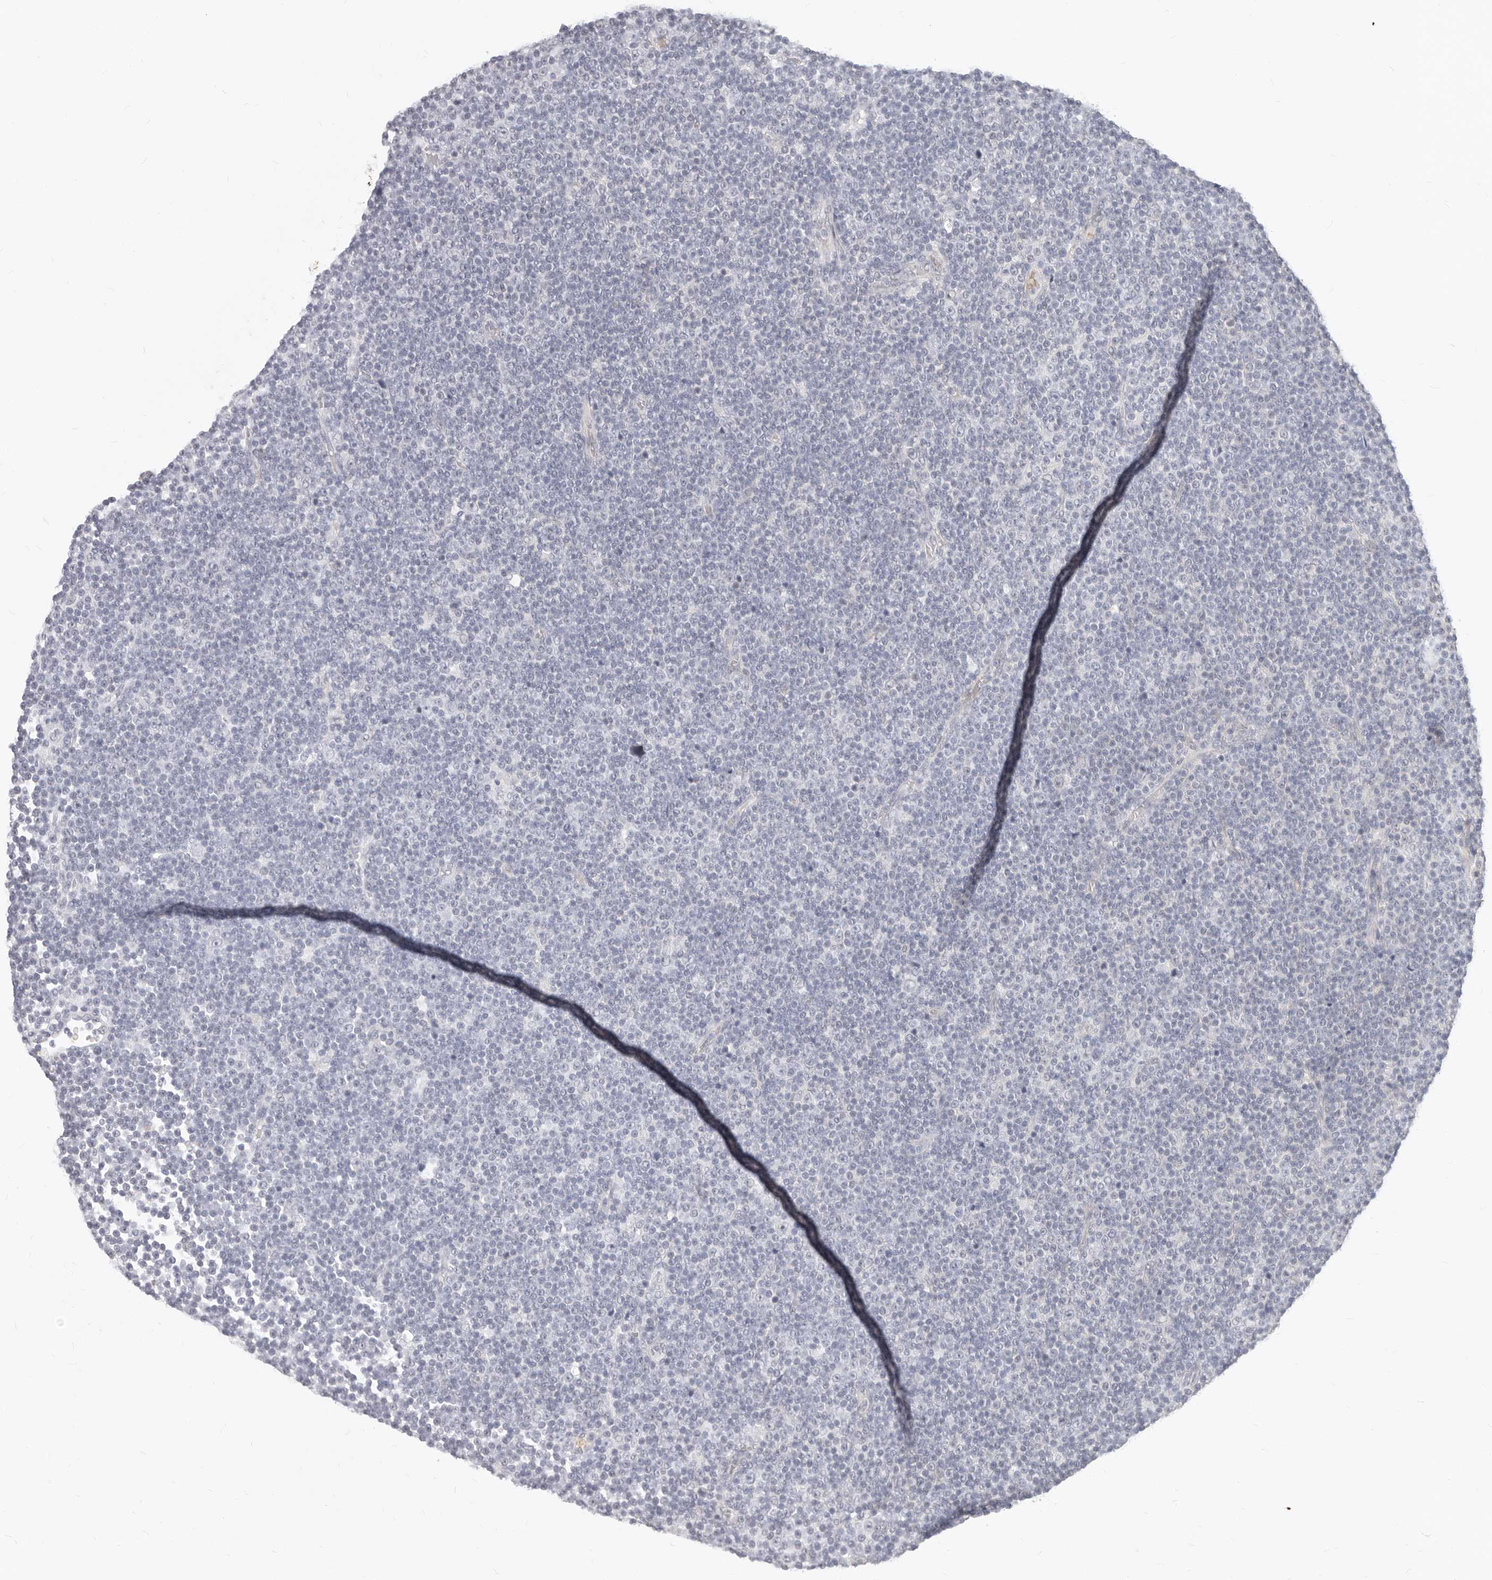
{"staining": {"intensity": "negative", "quantity": "none", "location": "none"}, "tissue": "lymphoma", "cell_type": "Tumor cells", "image_type": "cancer", "snomed": [{"axis": "morphology", "description": "Malignant lymphoma, non-Hodgkin's type, Low grade"}, {"axis": "topography", "description": "Lymph node"}], "caption": "Immunohistochemistry micrograph of human malignant lymphoma, non-Hodgkin's type (low-grade) stained for a protein (brown), which reveals no positivity in tumor cells.", "gene": "ASCL1", "patient": {"sex": "female", "age": 67}}